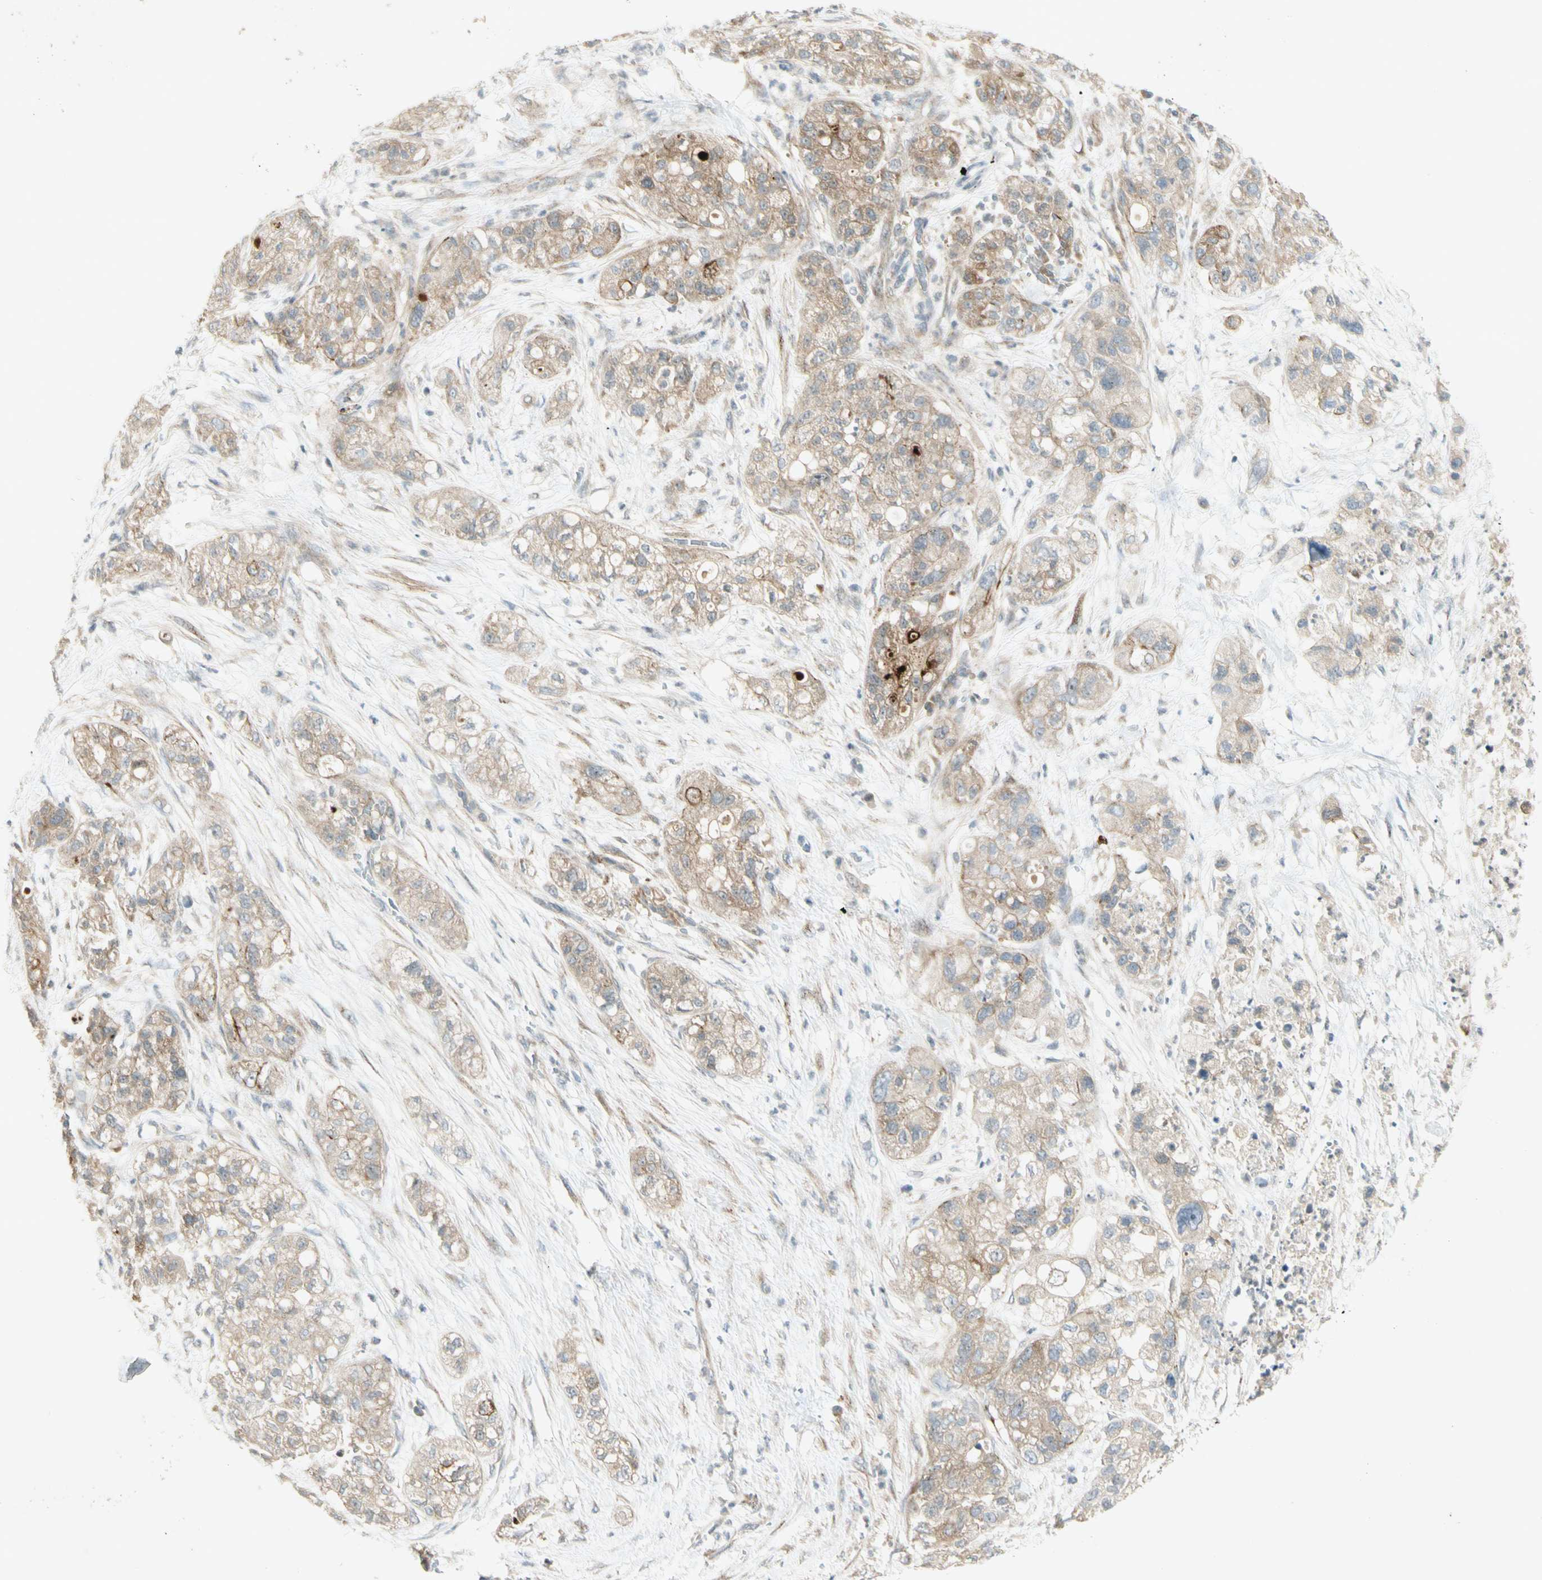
{"staining": {"intensity": "moderate", "quantity": ">75%", "location": "cytoplasmic/membranous"}, "tissue": "pancreatic cancer", "cell_type": "Tumor cells", "image_type": "cancer", "snomed": [{"axis": "morphology", "description": "Adenocarcinoma, NOS"}, {"axis": "topography", "description": "Pancreas"}], "caption": "Pancreatic cancer stained with a protein marker shows moderate staining in tumor cells.", "gene": "ETF1", "patient": {"sex": "female", "age": 78}}